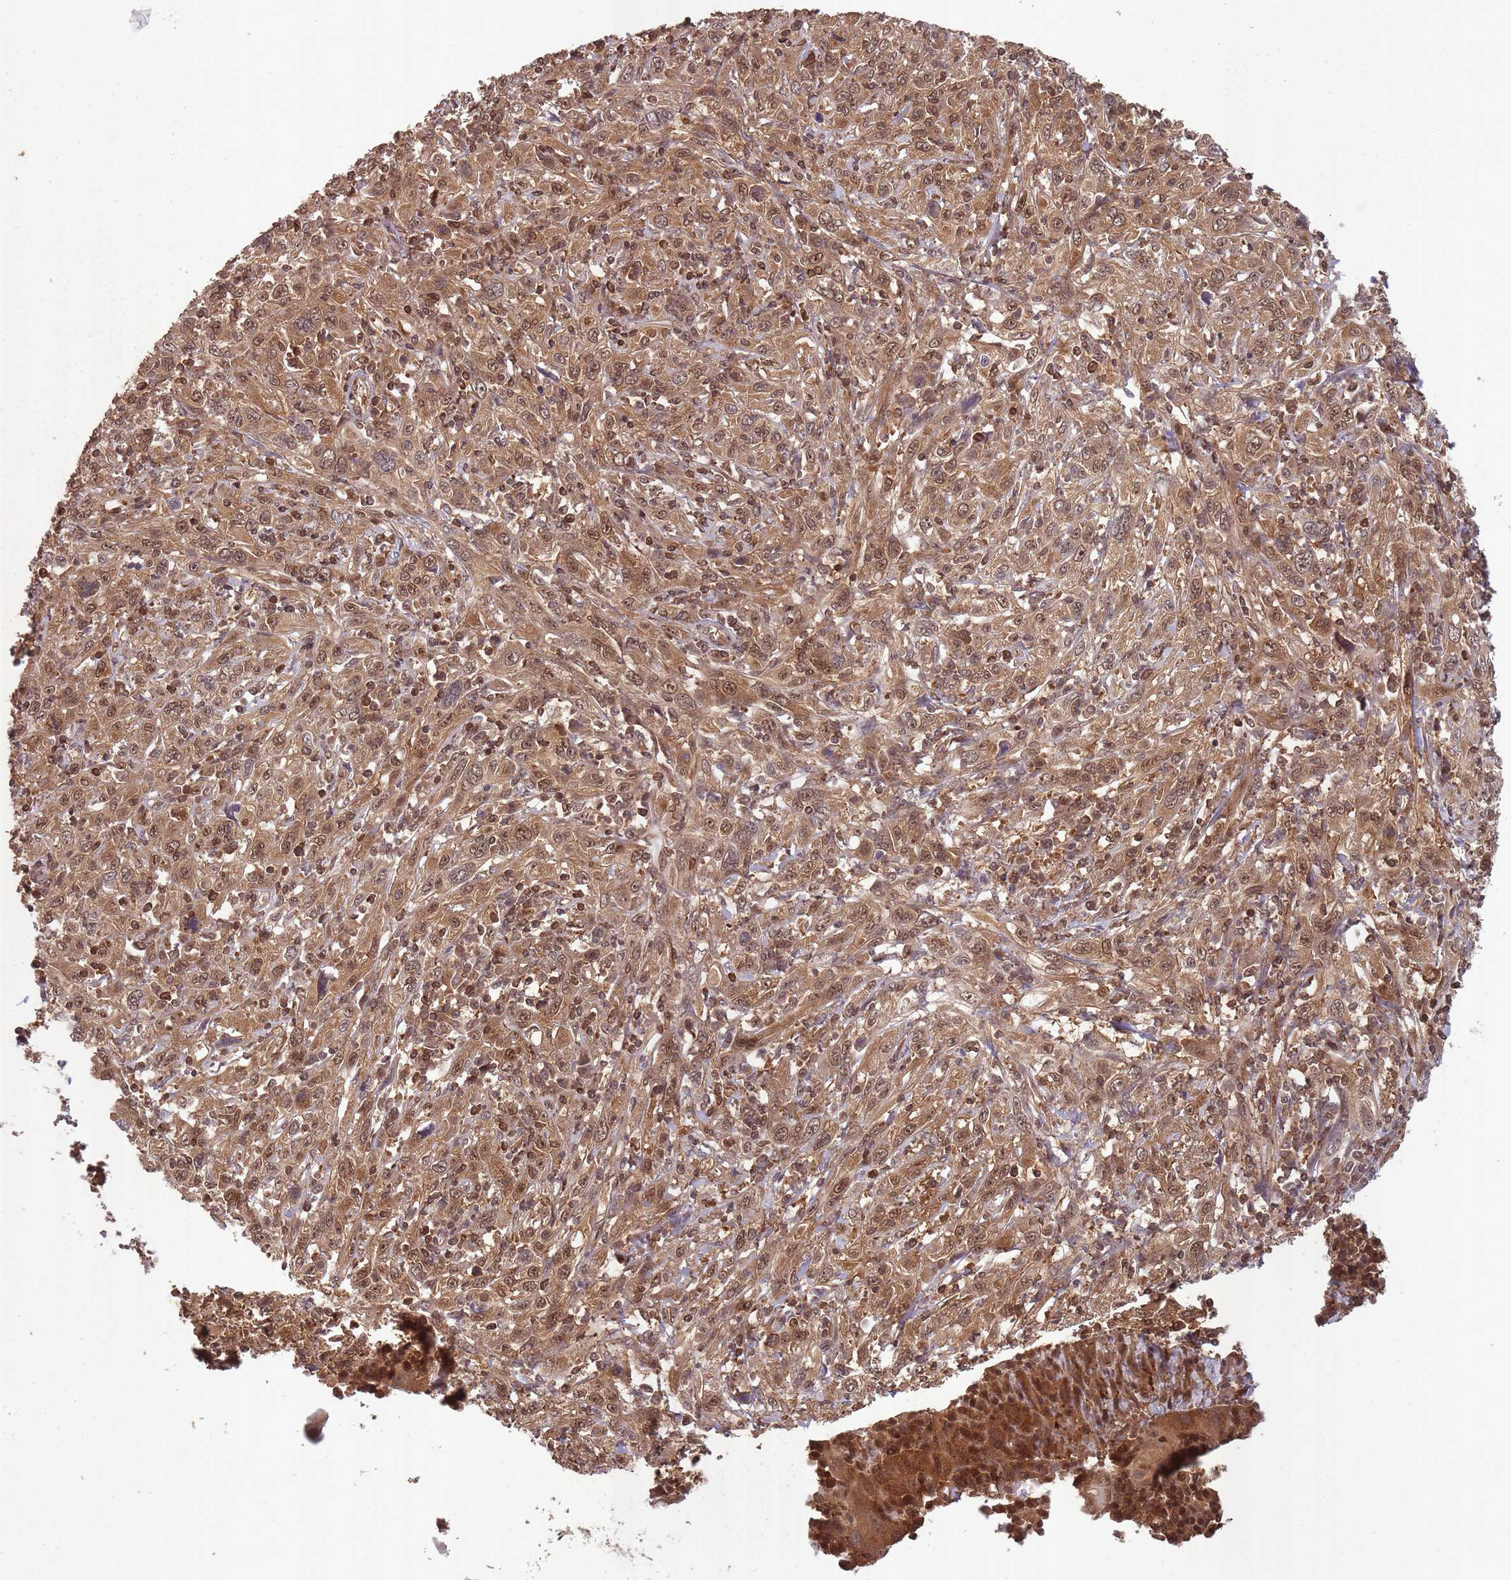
{"staining": {"intensity": "moderate", "quantity": ">75%", "location": "cytoplasmic/membranous,nuclear"}, "tissue": "cervical cancer", "cell_type": "Tumor cells", "image_type": "cancer", "snomed": [{"axis": "morphology", "description": "Squamous cell carcinoma, NOS"}, {"axis": "topography", "description": "Cervix"}], "caption": "Brown immunohistochemical staining in human squamous cell carcinoma (cervical) reveals moderate cytoplasmic/membranous and nuclear expression in about >75% of tumor cells.", "gene": "PPP6R3", "patient": {"sex": "female", "age": 46}}